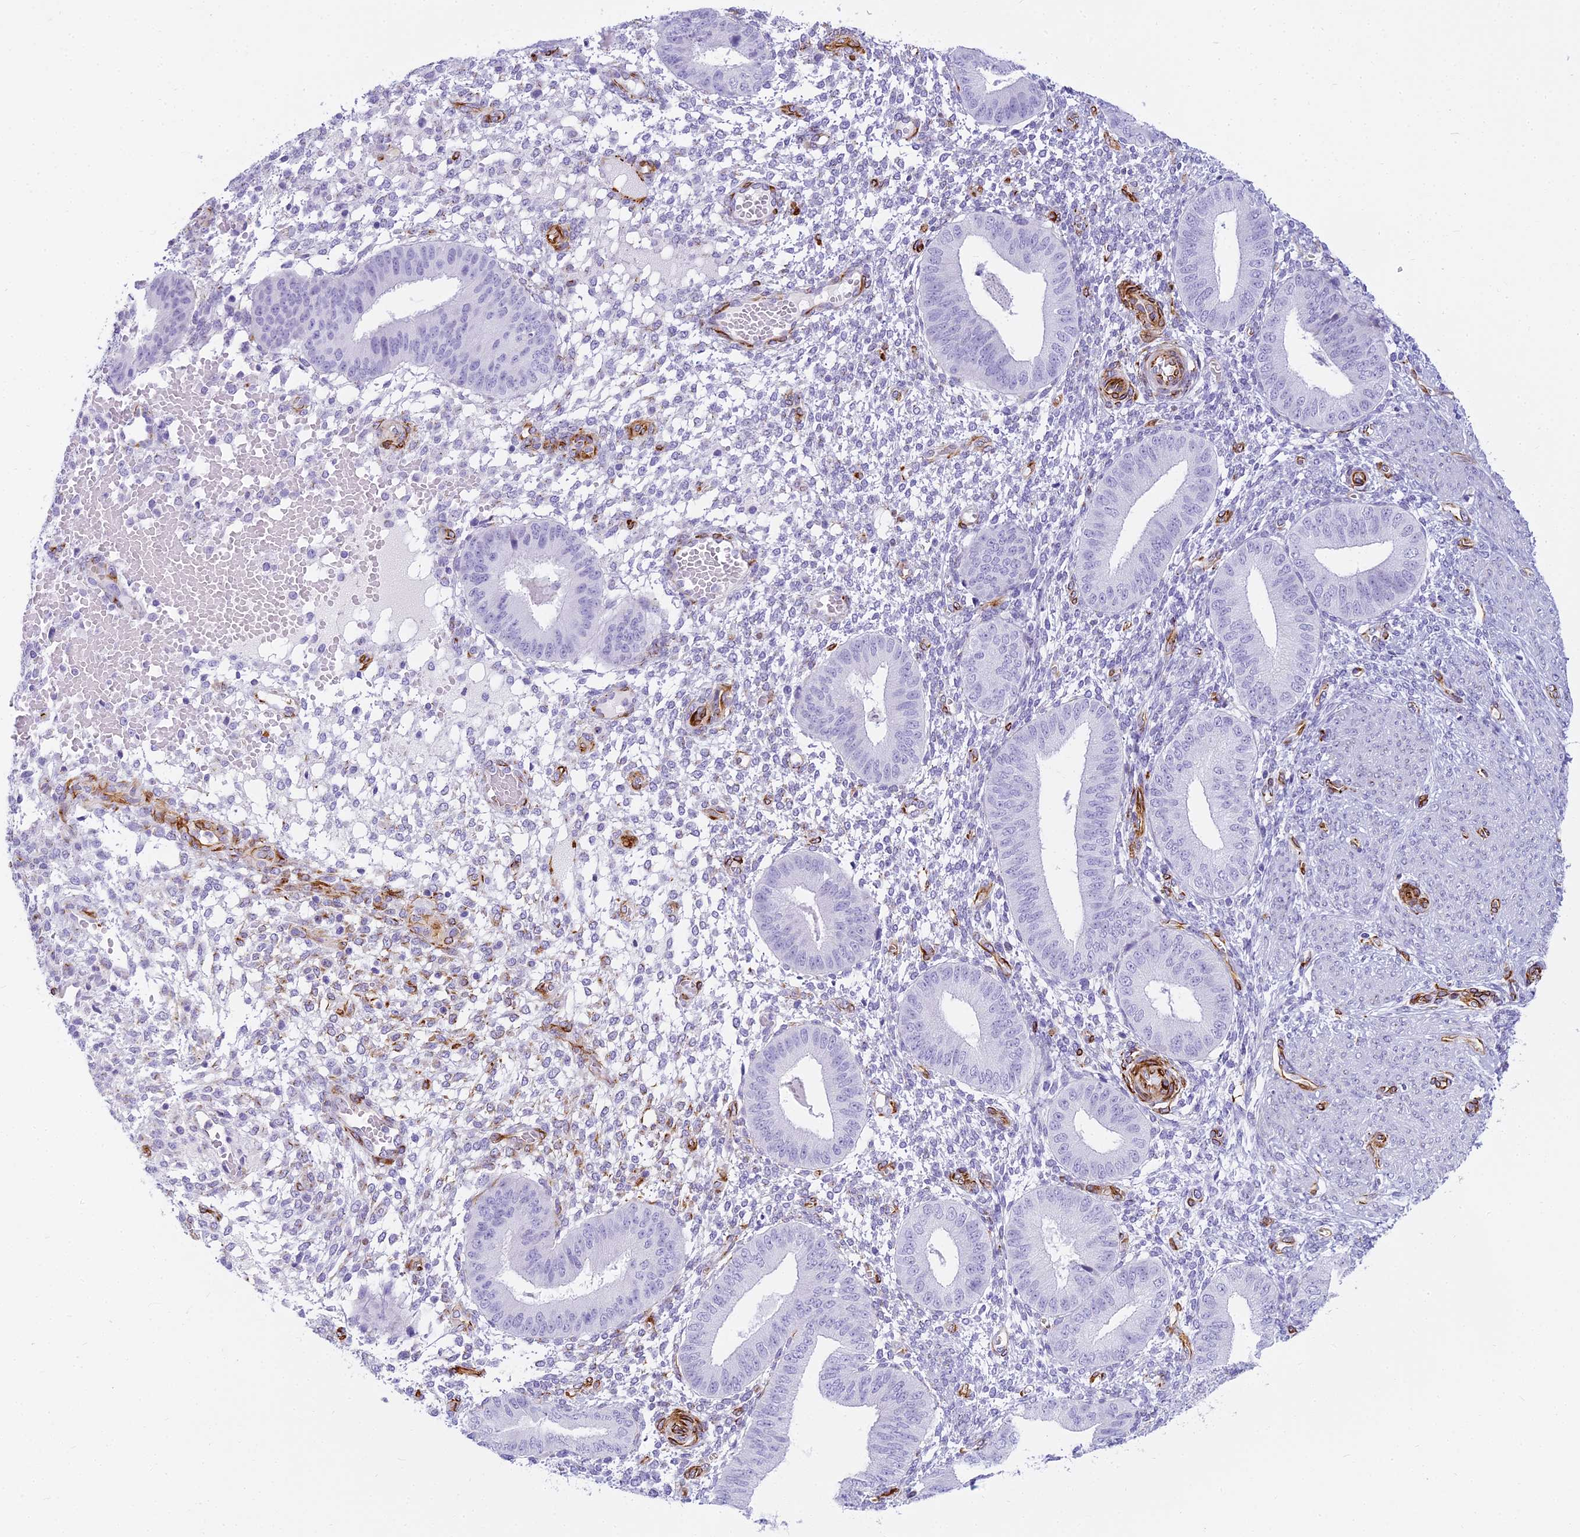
{"staining": {"intensity": "negative", "quantity": "none", "location": "none"}, "tissue": "endometrium", "cell_type": "Cells in endometrial stroma", "image_type": "normal", "snomed": [{"axis": "morphology", "description": "Normal tissue, NOS"}, {"axis": "topography", "description": "Endometrium"}], "caption": "Immunohistochemistry (IHC) micrograph of unremarkable endometrium stained for a protein (brown), which shows no staining in cells in endometrial stroma.", "gene": "ENSG00000265118", "patient": {"sex": "female", "age": 49}}